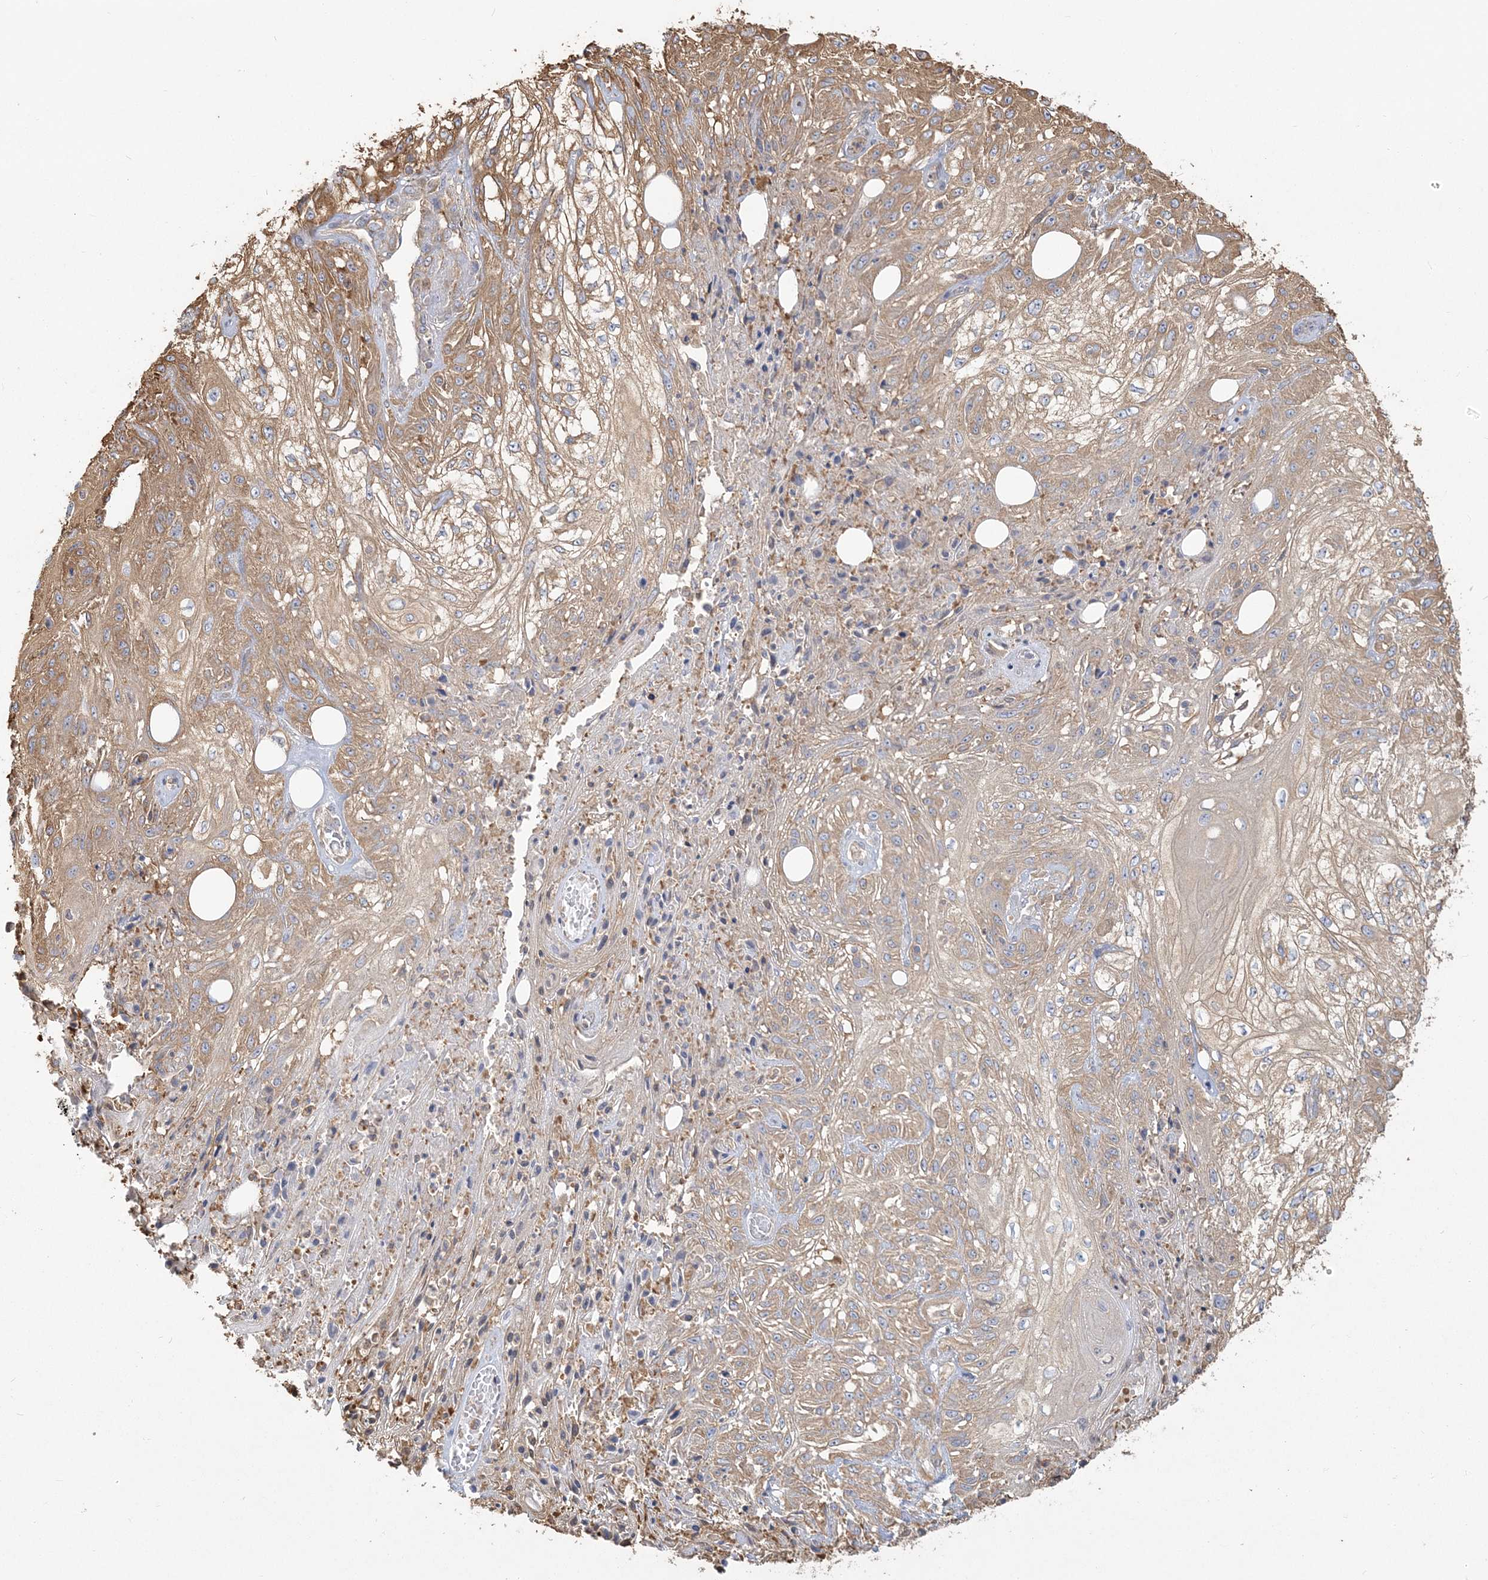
{"staining": {"intensity": "moderate", "quantity": ">75%", "location": "cytoplasmic/membranous"}, "tissue": "skin cancer", "cell_type": "Tumor cells", "image_type": "cancer", "snomed": [{"axis": "morphology", "description": "Squamous cell carcinoma, NOS"}, {"axis": "morphology", "description": "Squamous cell carcinoma, metastatic, NOS"}, {"axis": "topography", "description": "Skin"}, {"axis": "topography", "description": "Lymph node"}], "caption": "Immunohistochemistry (IHC) histopathology image of neoplastic tissue: squamous cell carcinoma (skin) stained using immunohistochemistry shows medium levels of moderate protein expression localized specifically in the cytoplasmic/membranous of tumor cells, appearing as a cytoplasmic/membranous brown color.", "gene": "ANKS1A", "patient": {"sex": "male", "age": 75}}